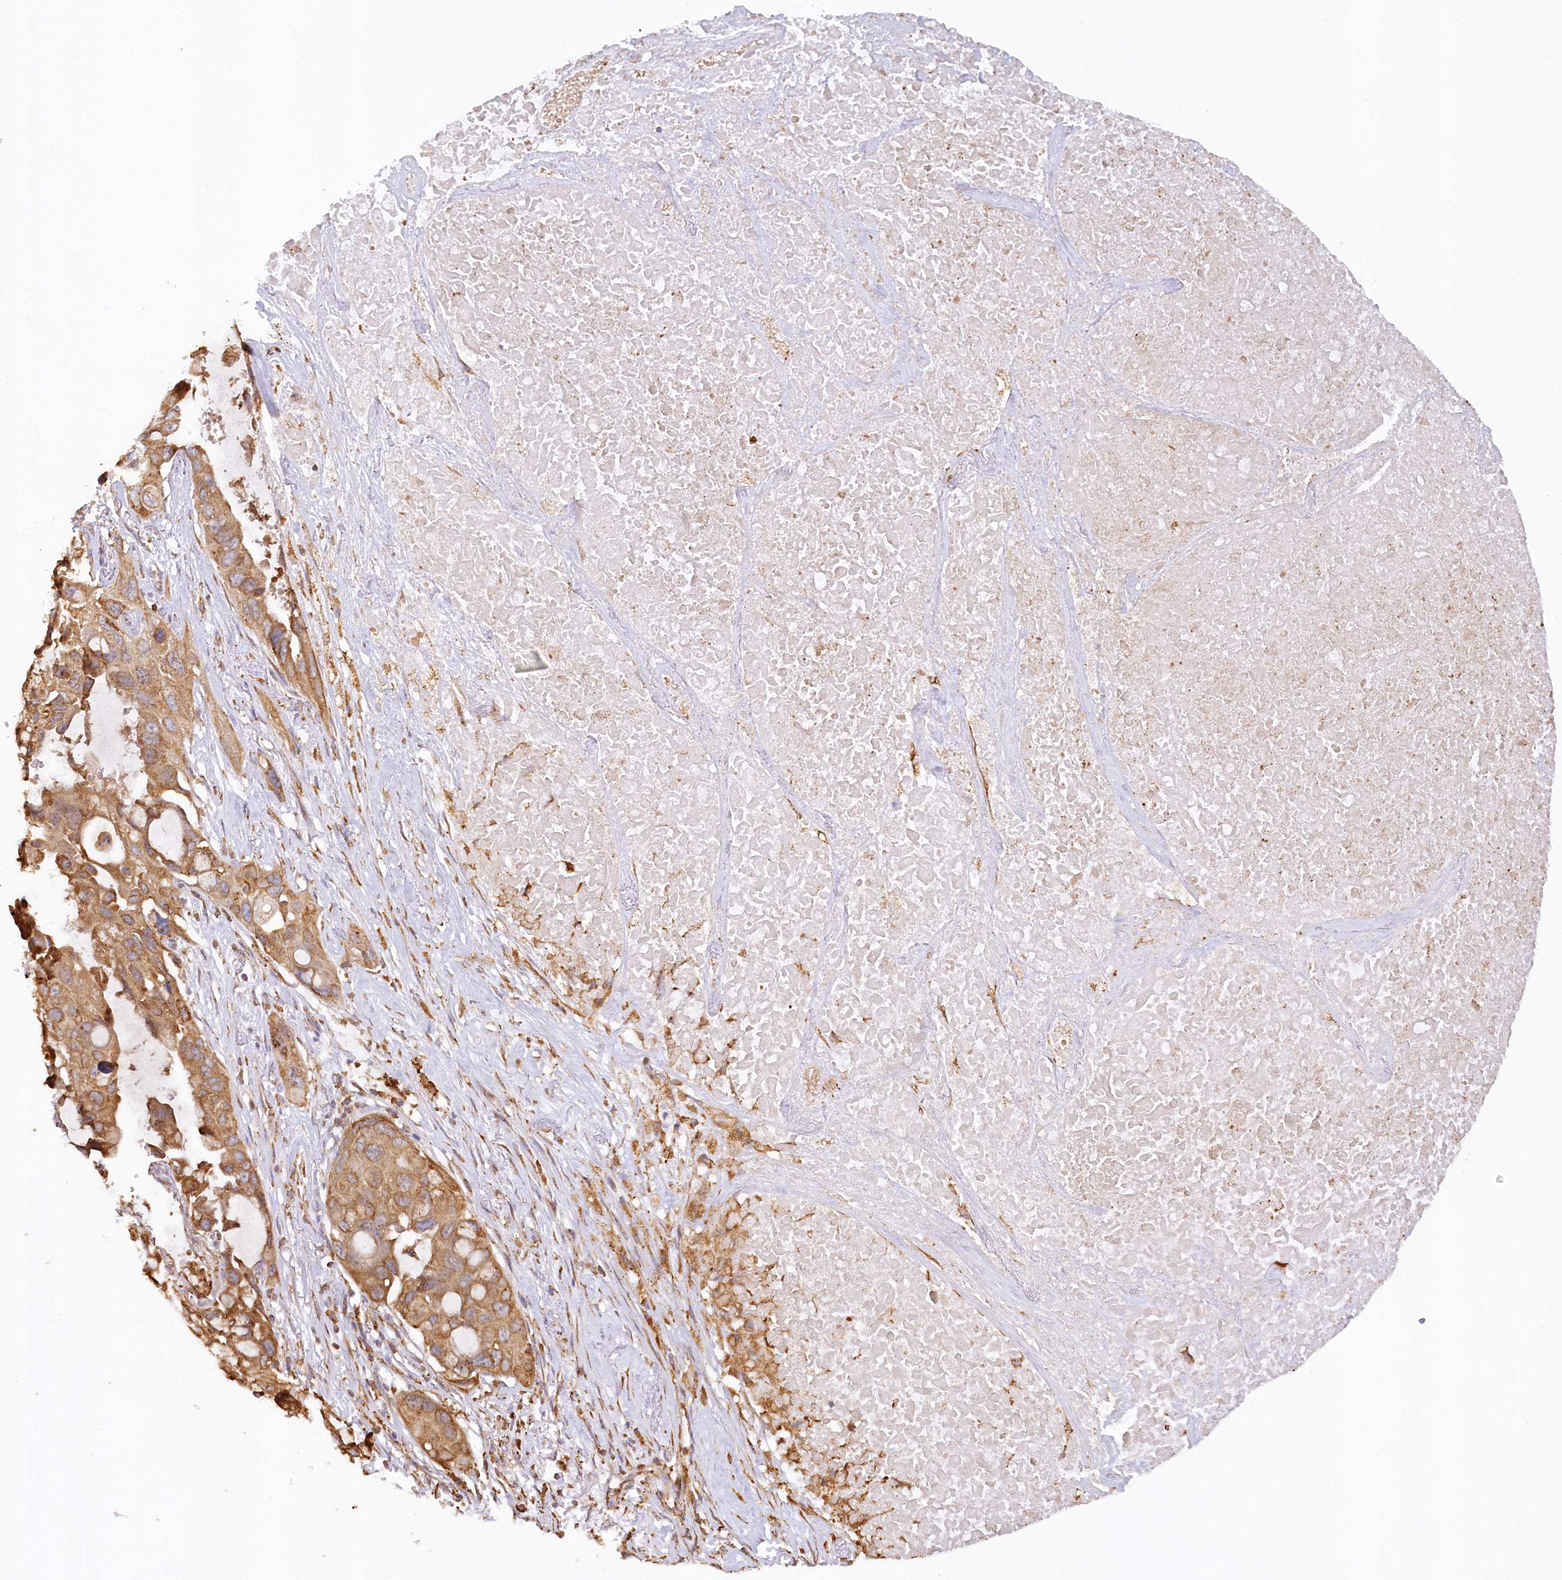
{"staining": {"intensity": "moderate", "quantity": ">75%", "location": "cytoplasmic/membranous"}, "tissue": "lung cancer", "cell_type": "Tumor cells", "image_type": "cancer", "snomed": [{"axis": "morphology", "description": "Squamous cell carcinoma, NOS"}, {"axis": "topography", "description": "Lung"}], "caption": "A high-resolution photomicrograph shows immunohistochemistry (IHC) staining of lung cancer, which demonstrates moderate cytoplasmic/membranous staining in approximately >75% of tumor cells. (DAB IHC, brown staining for protein, blue staining for nuclei).", "gene": "ACAP2", "patient": {"sex": "female", "age": 73}}